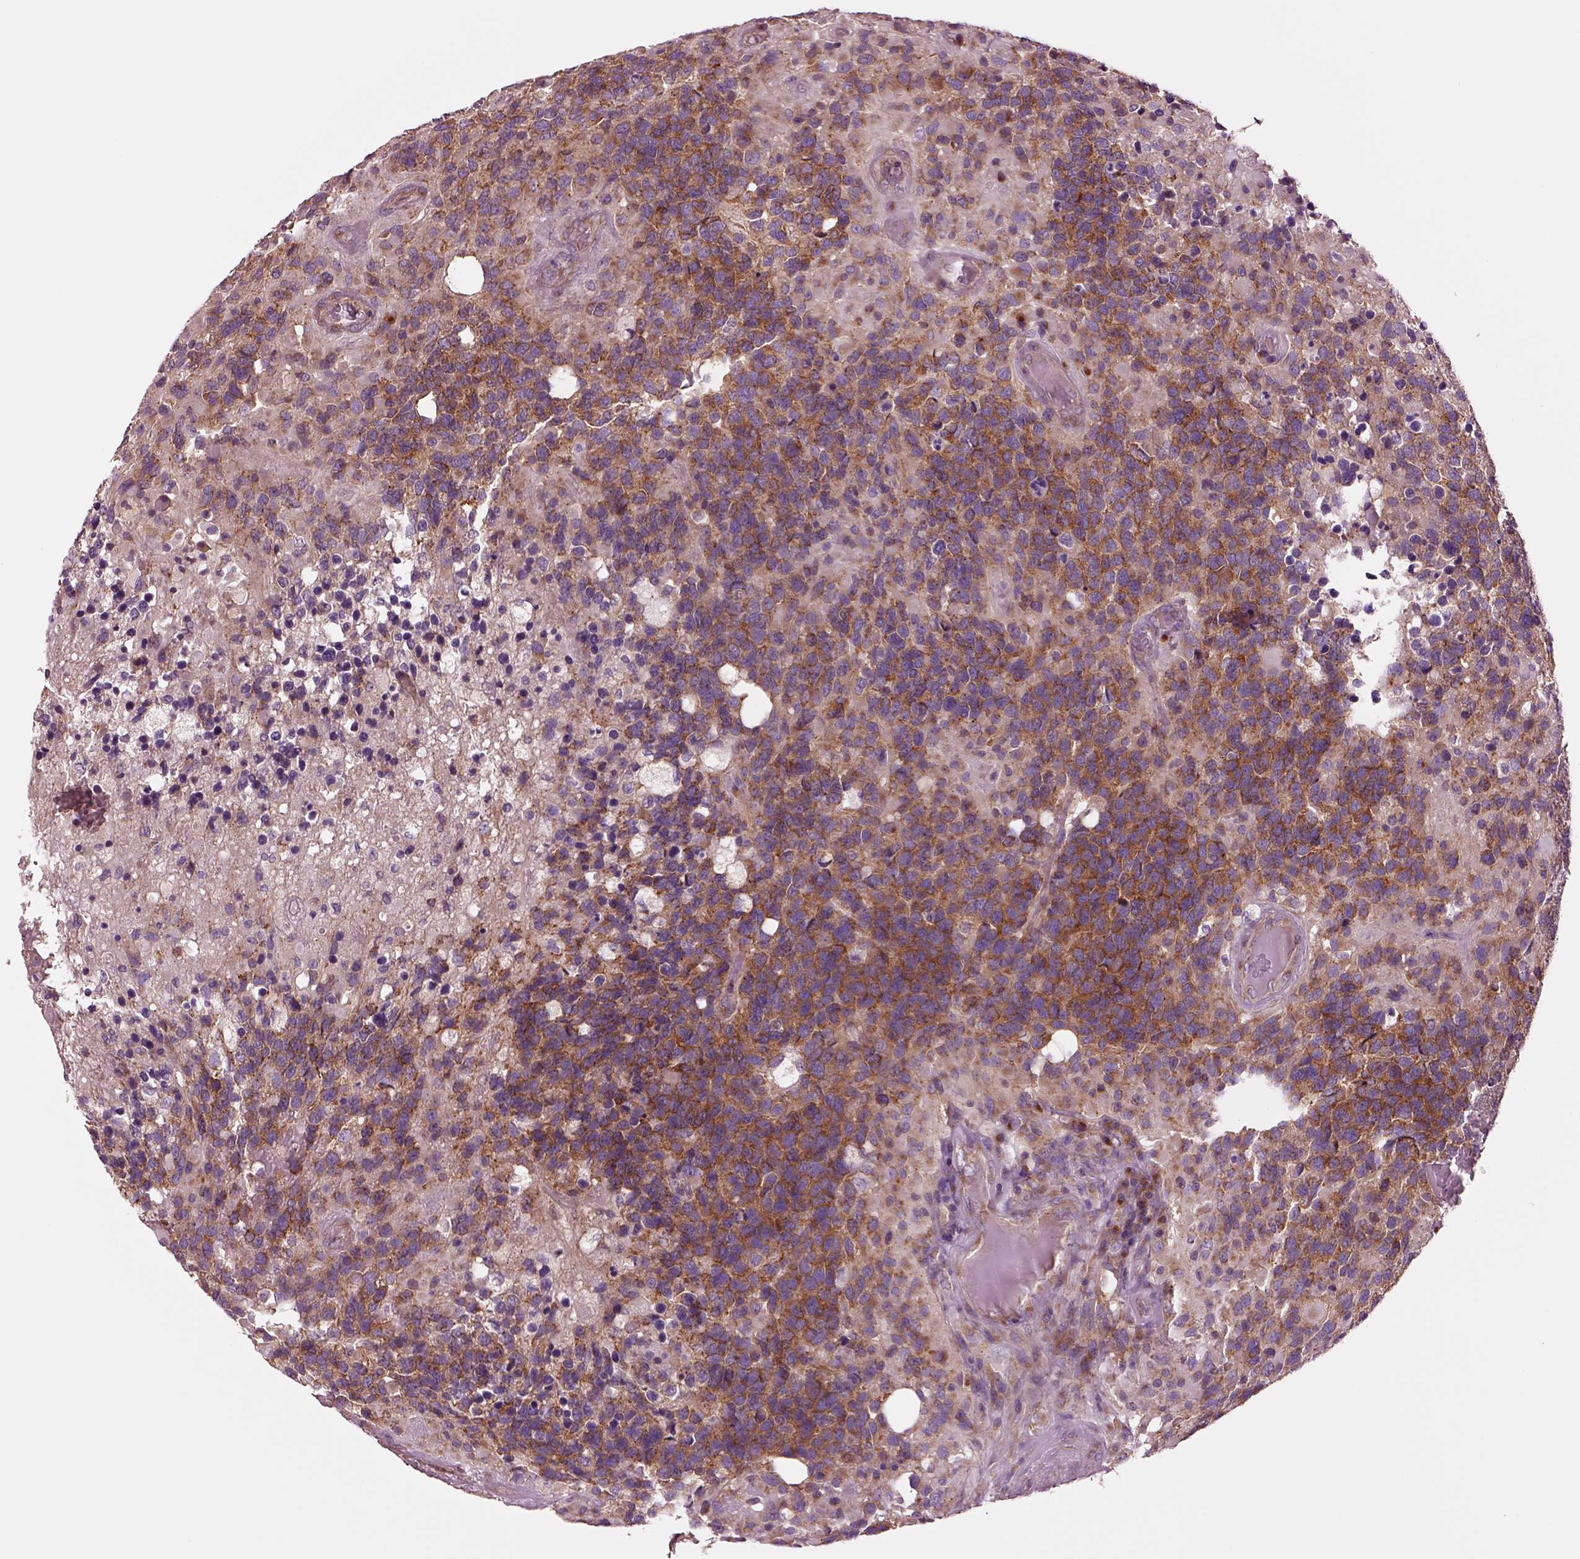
{"staining": {"intensity": "strong", "quantity": ">75%", "location": "cytoplasmic/membranous"}, "tissue": "glioma", "cell_type": "Tumor cells", "image_type": "cancer", "snomed": [{"axis": "morphology", "description": "Glioma, malignant, High grade"}, {"axis": "topography", "description": "Brain"}], "caption": "Malignant high-grade glioma stained with immunohistochemistry reveals strong cytoplasmic/membranous expression in approximately >75% of tumor cells.", "gene": "SEC23A", "patient": {"sex": "female", "age": 40}}